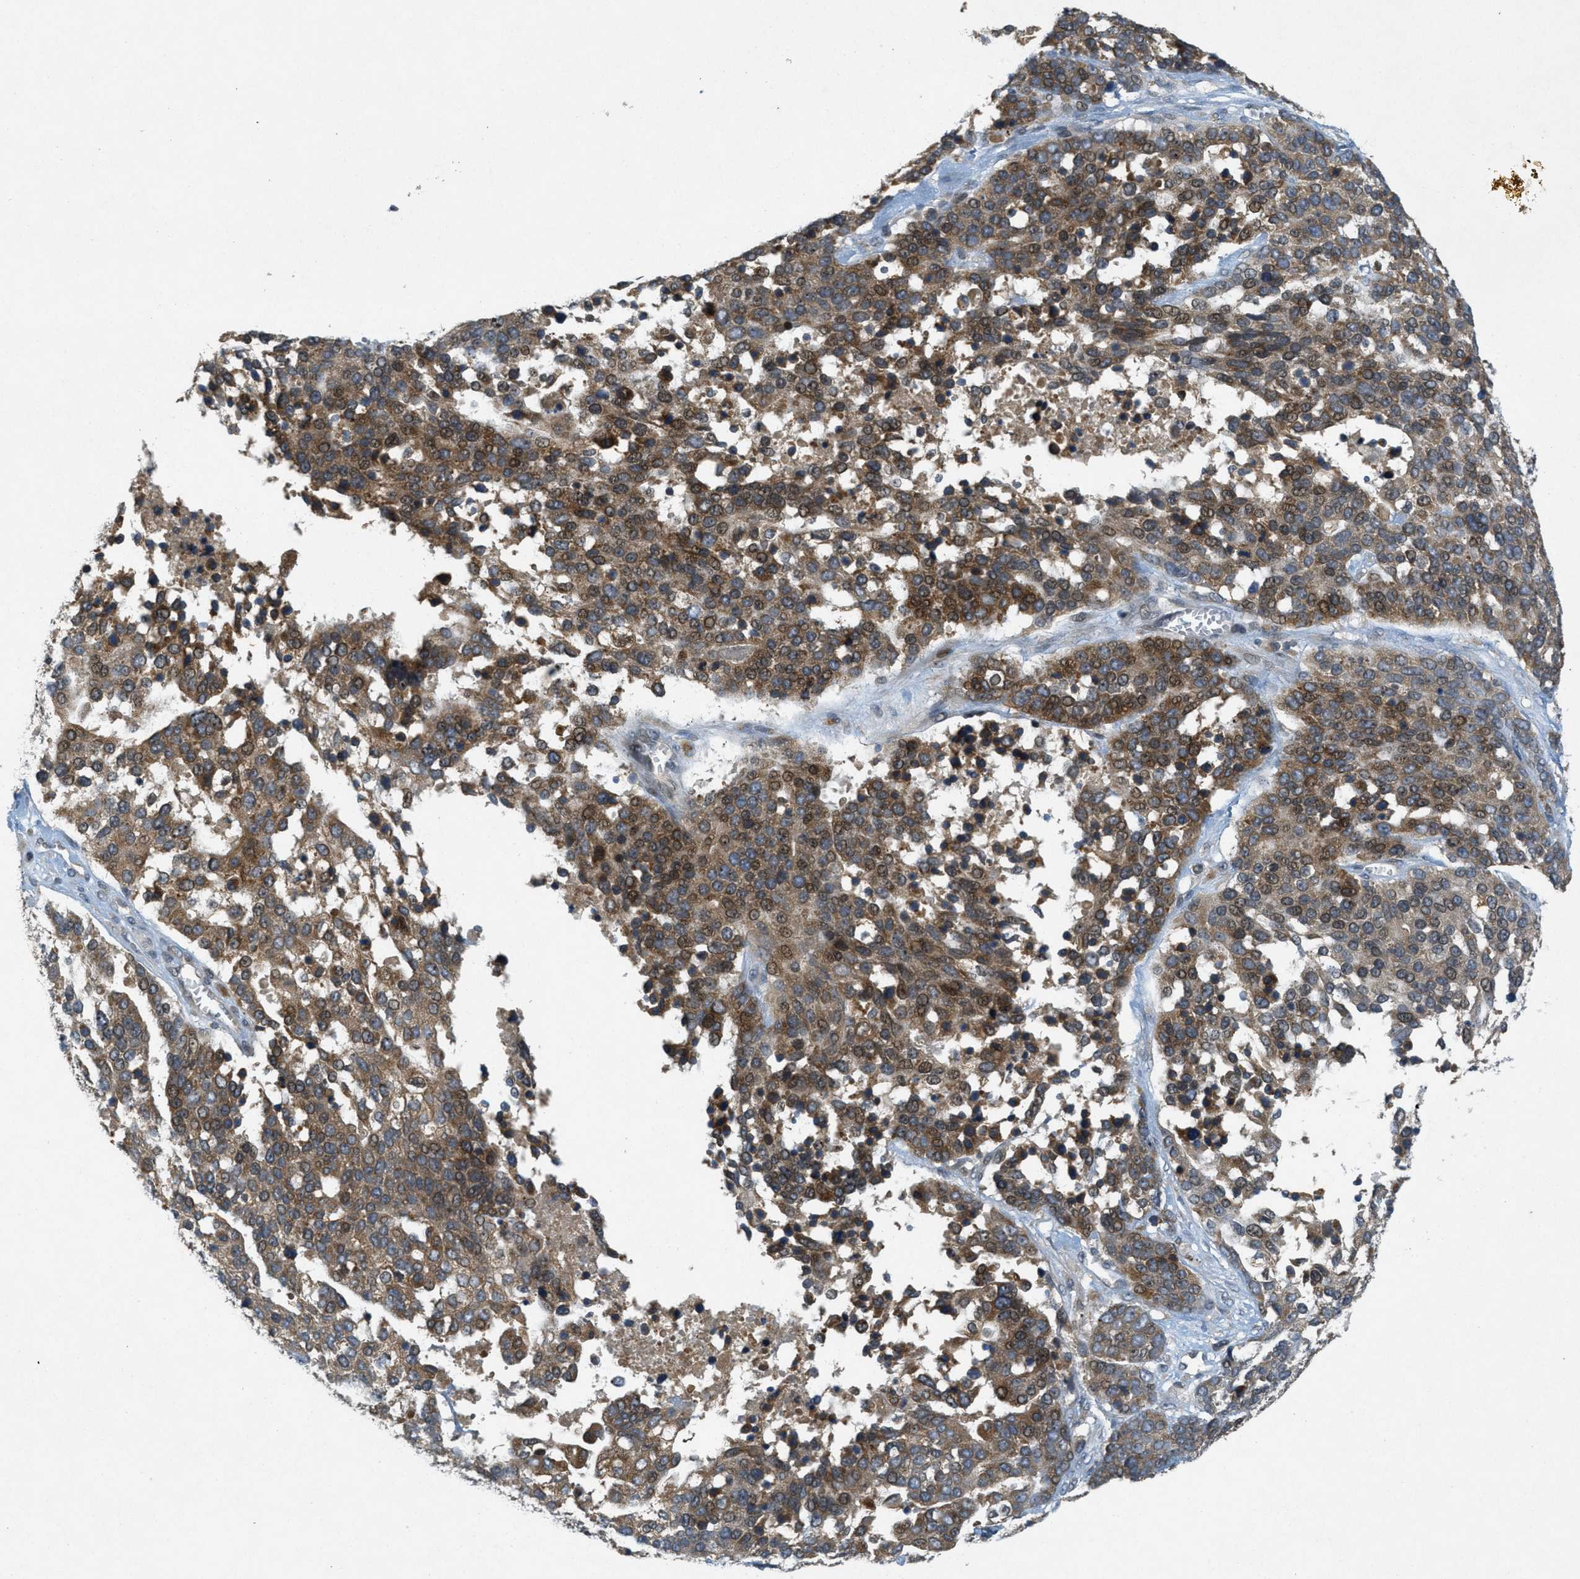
{"staining": {"intensity": "moderate", "quantity": ">75%", "location": "cytoplasmic/membranous,nuclear"}, "tissue": "ovarian cancer", "cell_type": "Tumor cells", "image_type": "cancer", "snomed": [{"axis": "morphology", "description": "Cystadenocarcinoma, serous, NOS"}, {"axis": "topography", "description": "Ovary"}], "caption": "Human ovarian cancer (serous cystadenocarcinoma) stained with a brown dye reveals moderate cytoplasmic/membranous and nuclear positive staining in approximately >75% of tumor cells.", "gene": "SIGMAR1", "patient": {"sex": "female", "age": 44}}